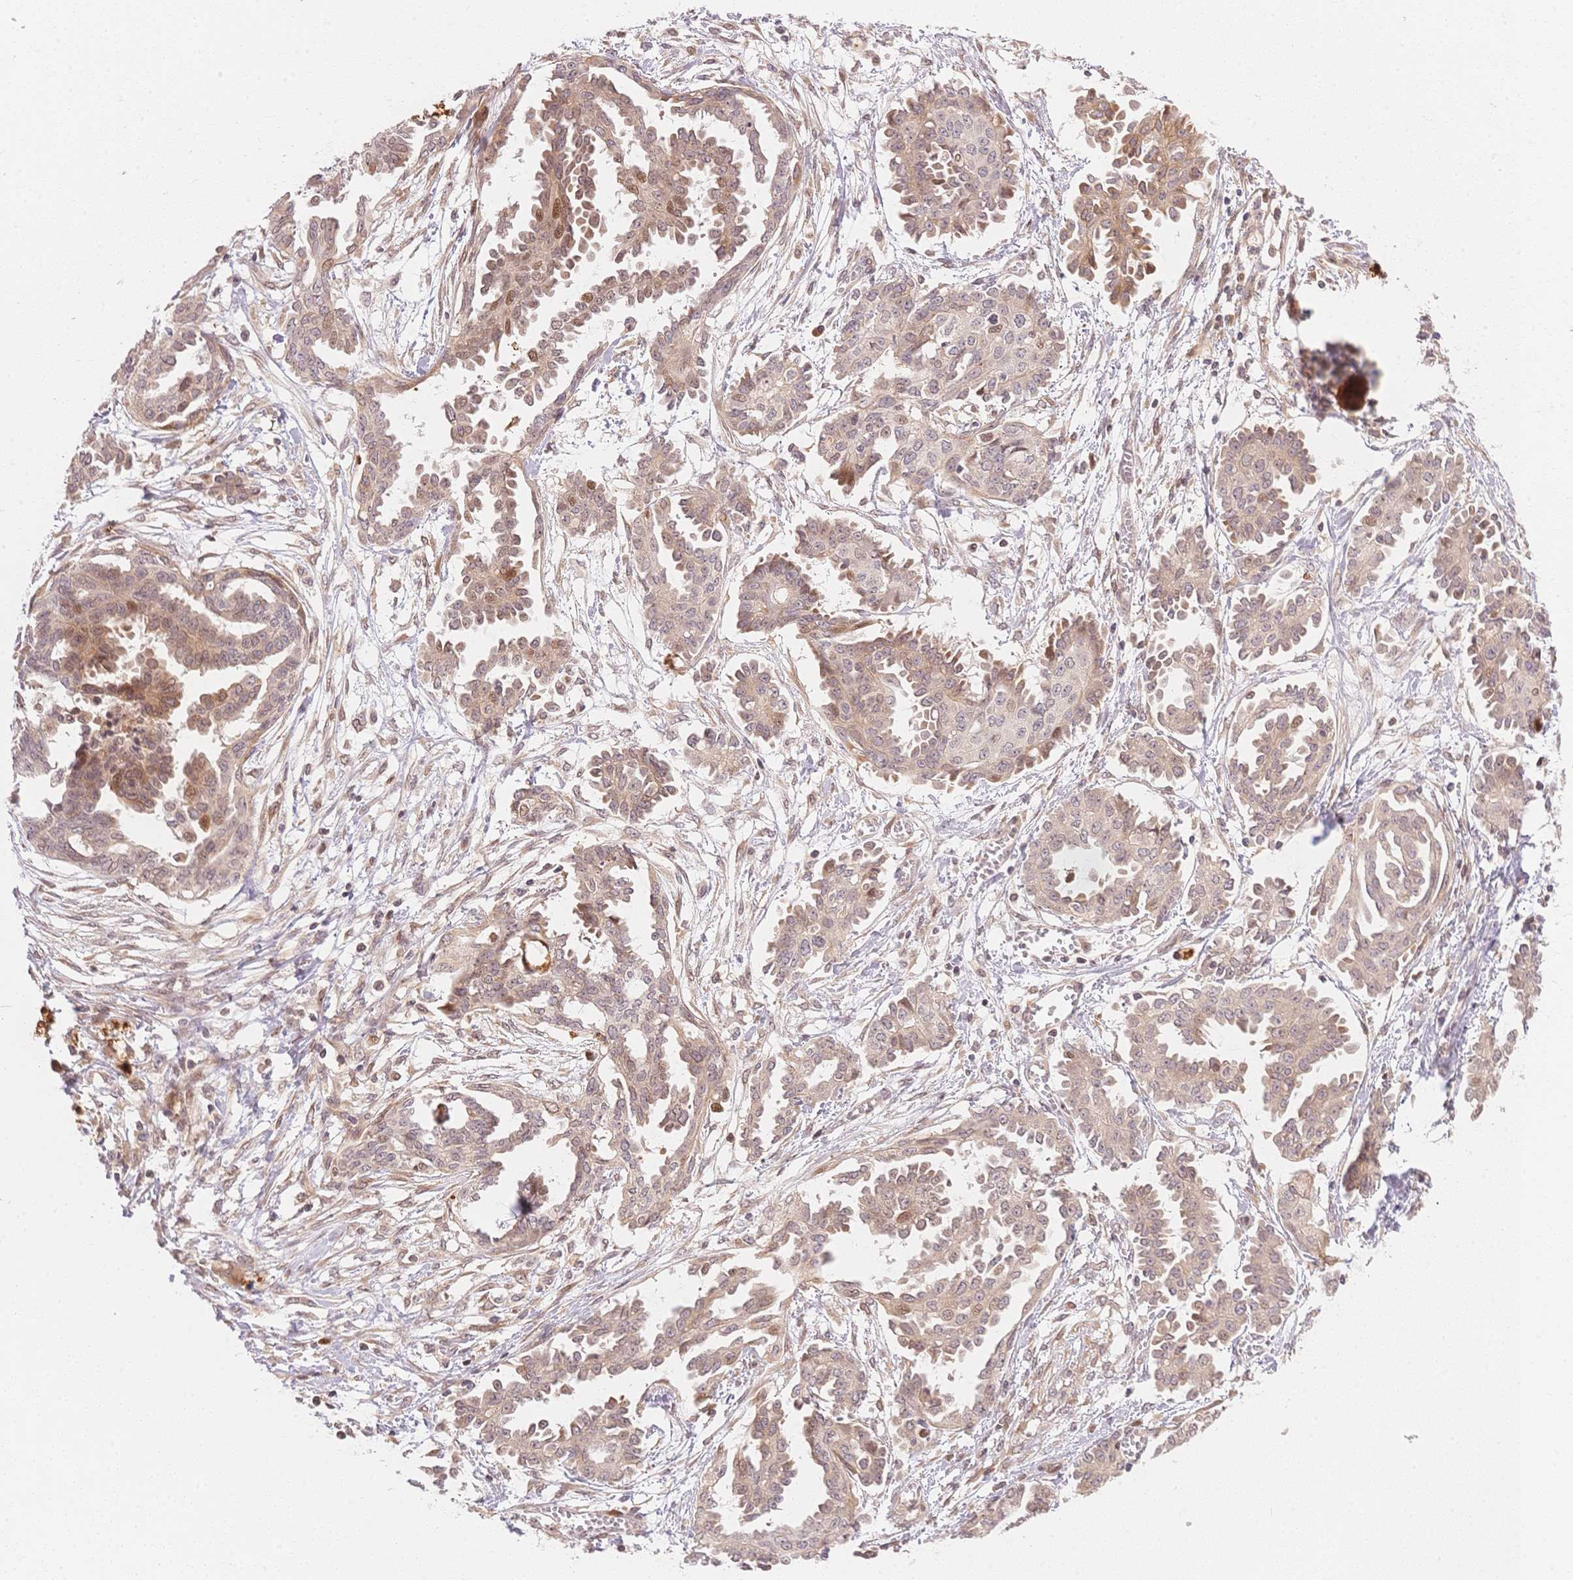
{"staining": {"intensity": "moderate", "quantity": ">75%", "location": "cytoplasmic/membranous,nuclear"}, "tissue": "ovarian cancer", "cell_type": "Tumor cells", "image_type": "cancer", "snomed": [{"axis": "morphology", "description": "Cystadenocarcinoma, serous, NOS"}, {"axis": "topography", "description": "Ovary"}], "caption": "This histopathology image exhibits IHC staining of human serous cystadenocarcinoma (ovarian), with medium moderate cytoplasmic/membranous and nuclear positivity in about >75% of tumor cells.", "gene": "STK39", "patient": {"sex": "female", "age": 71}}